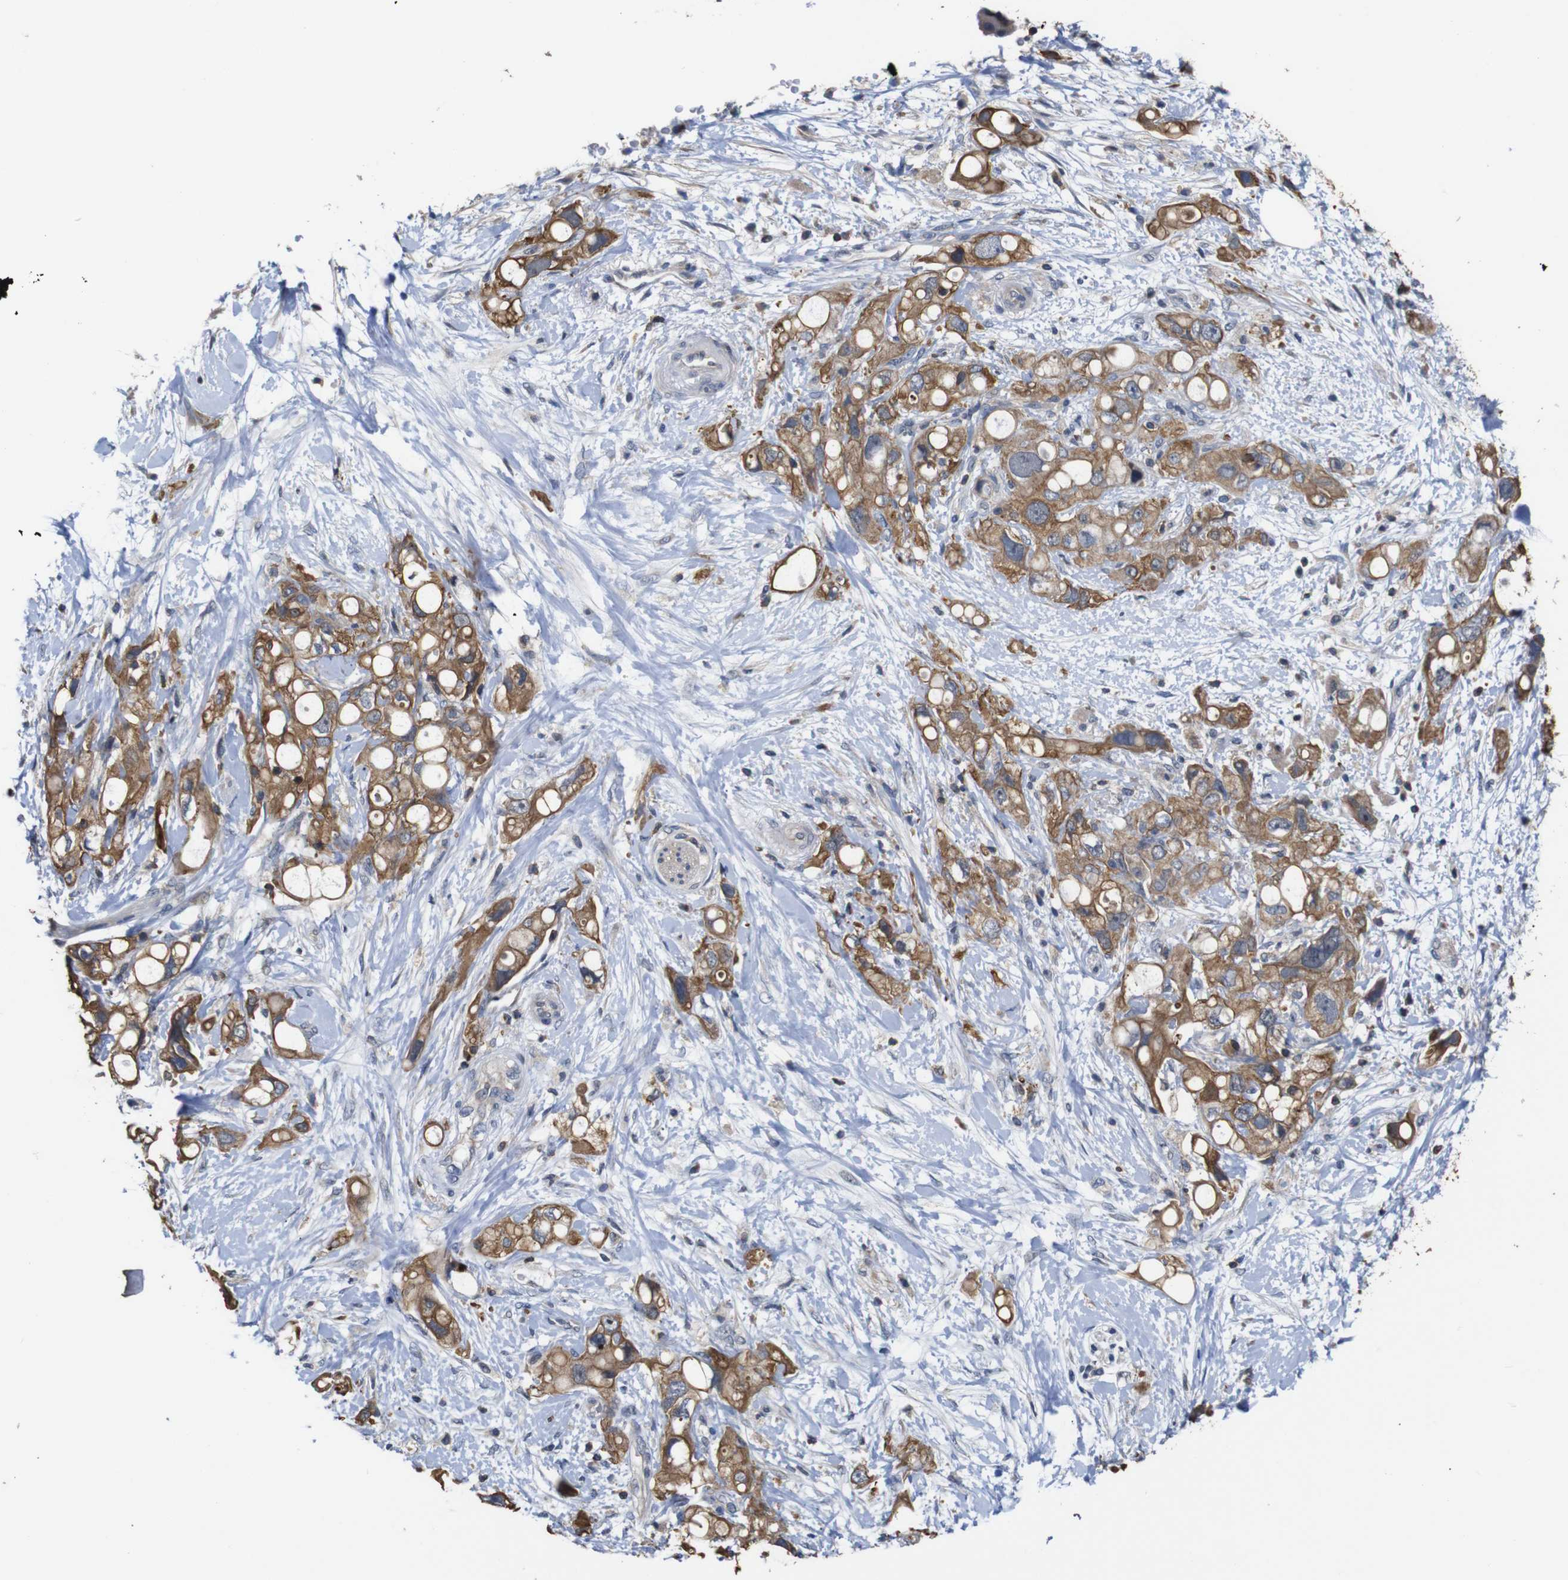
{"staining": {"intensity": "moderate", "quantity": ">75%", "location": "cytoplasmic/membranous"}, "tissue": "pancreatic cancer", "cell_type": "Tumor cells", "image_type": "cancer", "snomed": [{"axis": "morphology", "description": "Adenocarcinoma, NOS"}, {"axis": "topography", "description": "Pancreas"}], "caption": "Immunohistochemical staining of pancreatic adenocarcinoma exhibits medium levels of moderate cytoplasmic/membranous protein staining in about >75% of tumor cells.", "gene": "BRWD3", "patient": {"sex": "female", "age": 56}}